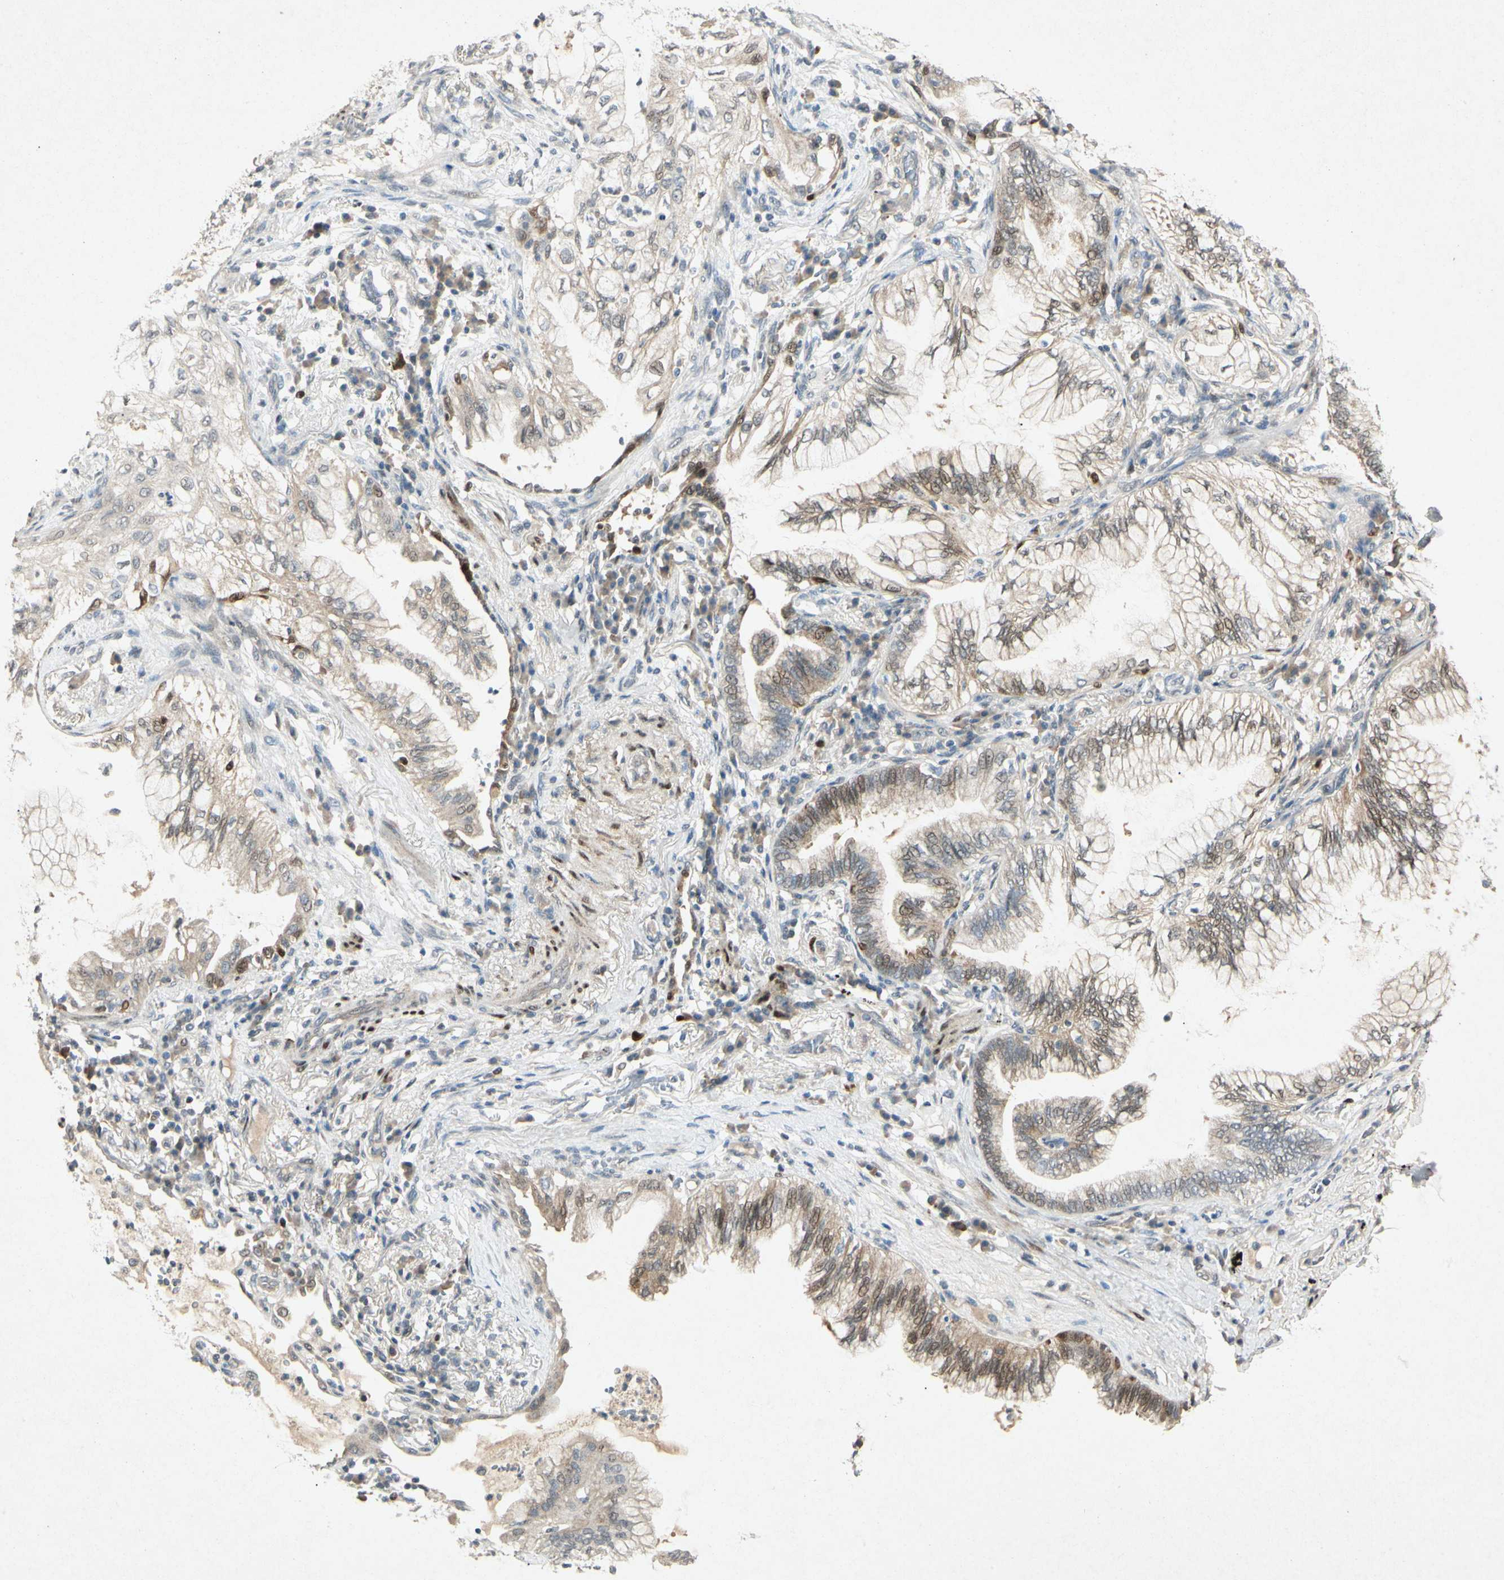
{"staining": {"intensity": "moderate", "quantity": "25%-75%", "location": "cytoplasmic/membranous,nuclear"}, "tissue": "lung cancer", "cell_type": "Tumor cells", "image_type": "cancer", "snomed": [{"axis": "morphology", "description": "Adenocarcinoma, NOS"}, {"axis": "topography", "description": "Lung"}], "caption": "Brown immunohistochemical staining in human adenocarcinoma (lung) shows moderate cytoplasmic/membranous and nuclear positivity in approximately 25%-75% of tumor cells.", "gene": "HSPA1B", "patient": {"sex": "female", "age": 70}}